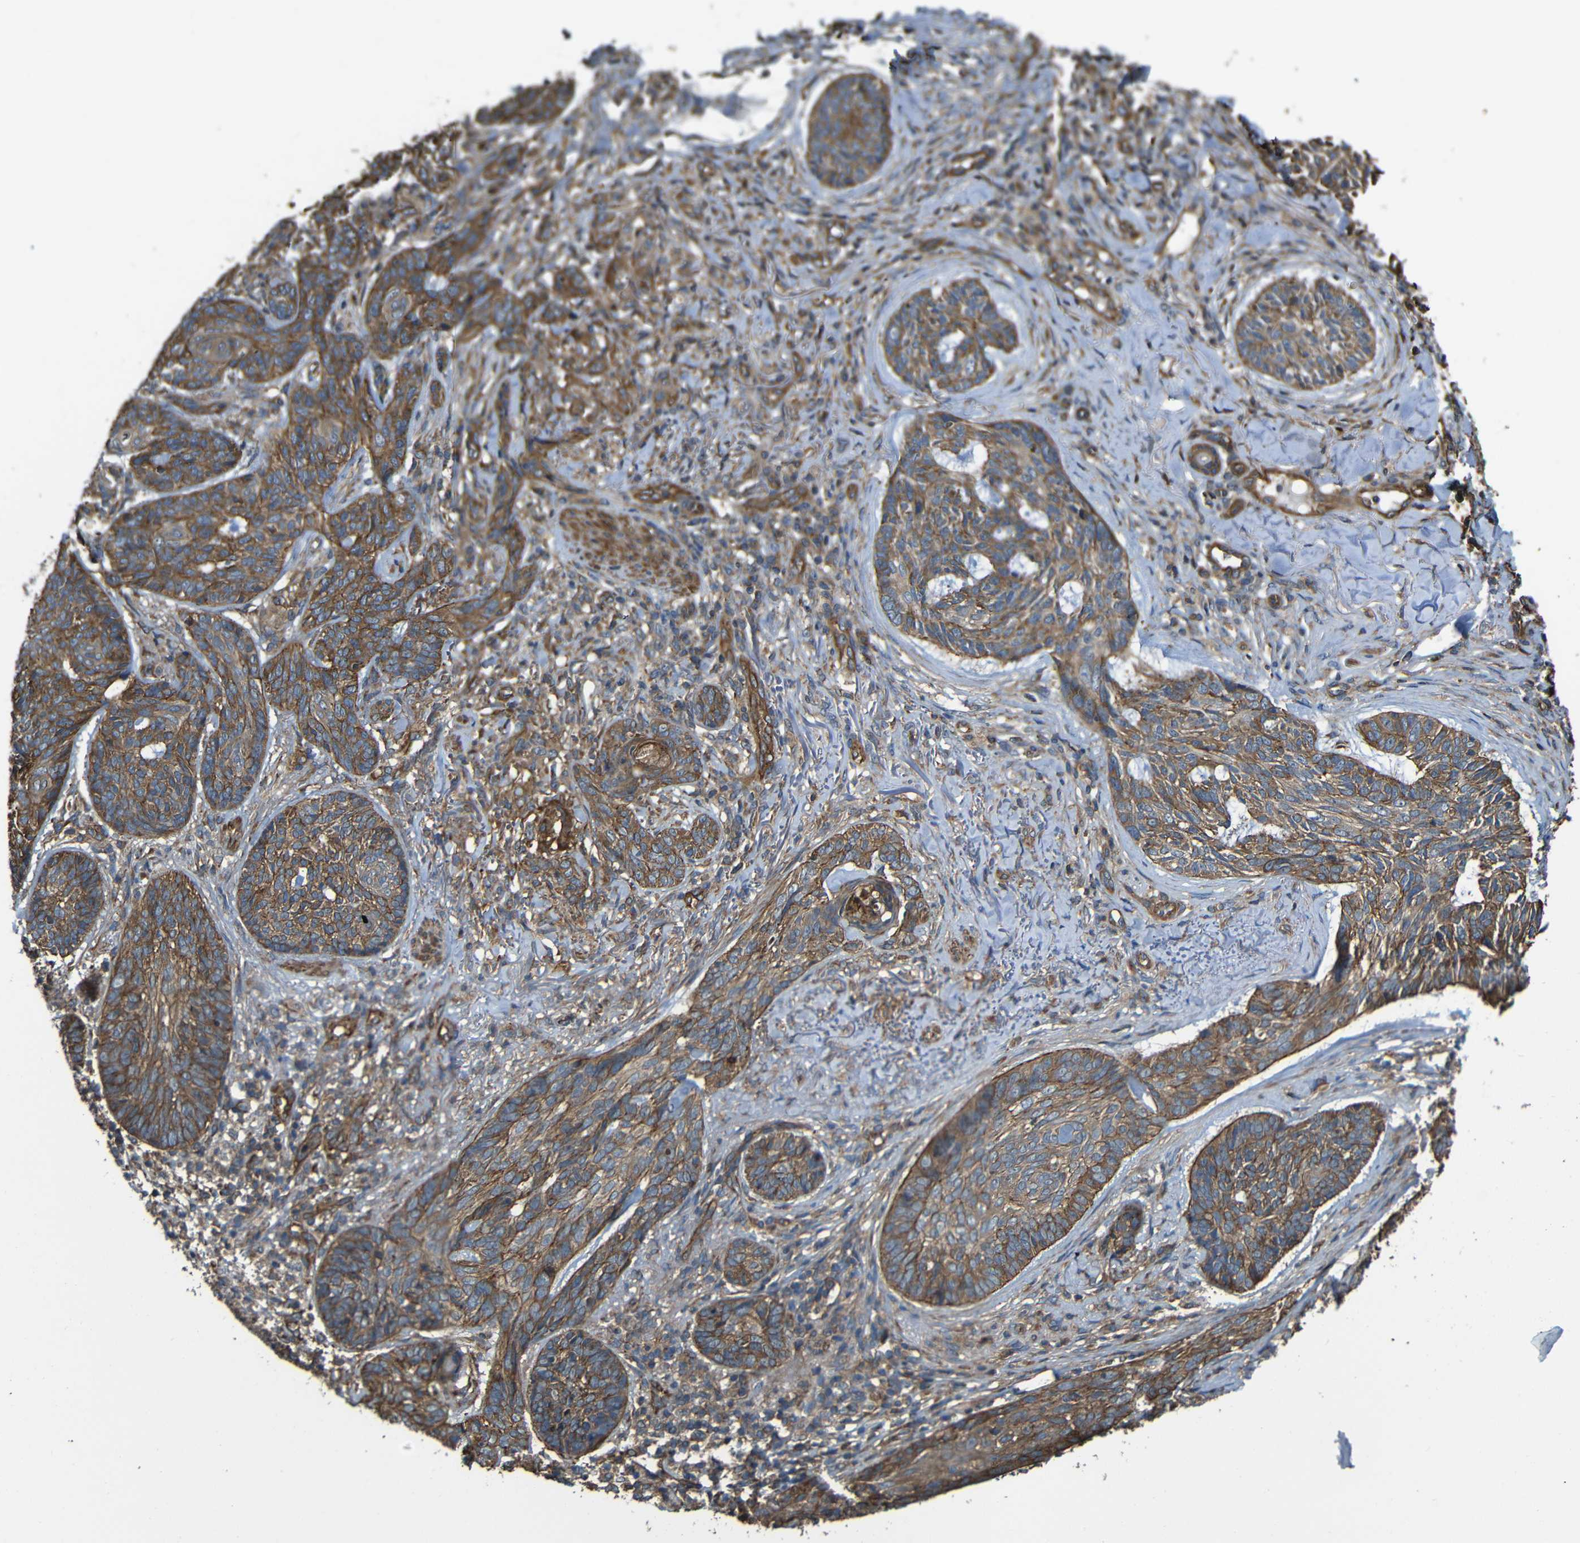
{"staining": {"intensity": "moderate", "quantity": ">75%", "location": "cytoplasmic/membranous"}, "tissue": "skin cancer", "cell_type": "Tumor cells", "image_type": "cancer", "snomed": [{"axis": "morphology", "description": "Basal cell carcinoma"}, {"axis": "topography", "description": "Skin"}], "caption": "This image demonstrates immunohistochemistry (IHC) staining of human skin cancer (basal cell carcinoma), with medium moderate cytoplasmic/membranous expression in approximately >75% of tumor cells.", "gene": "PTCH1", "patient": {"sex": "male", "age": 43}}